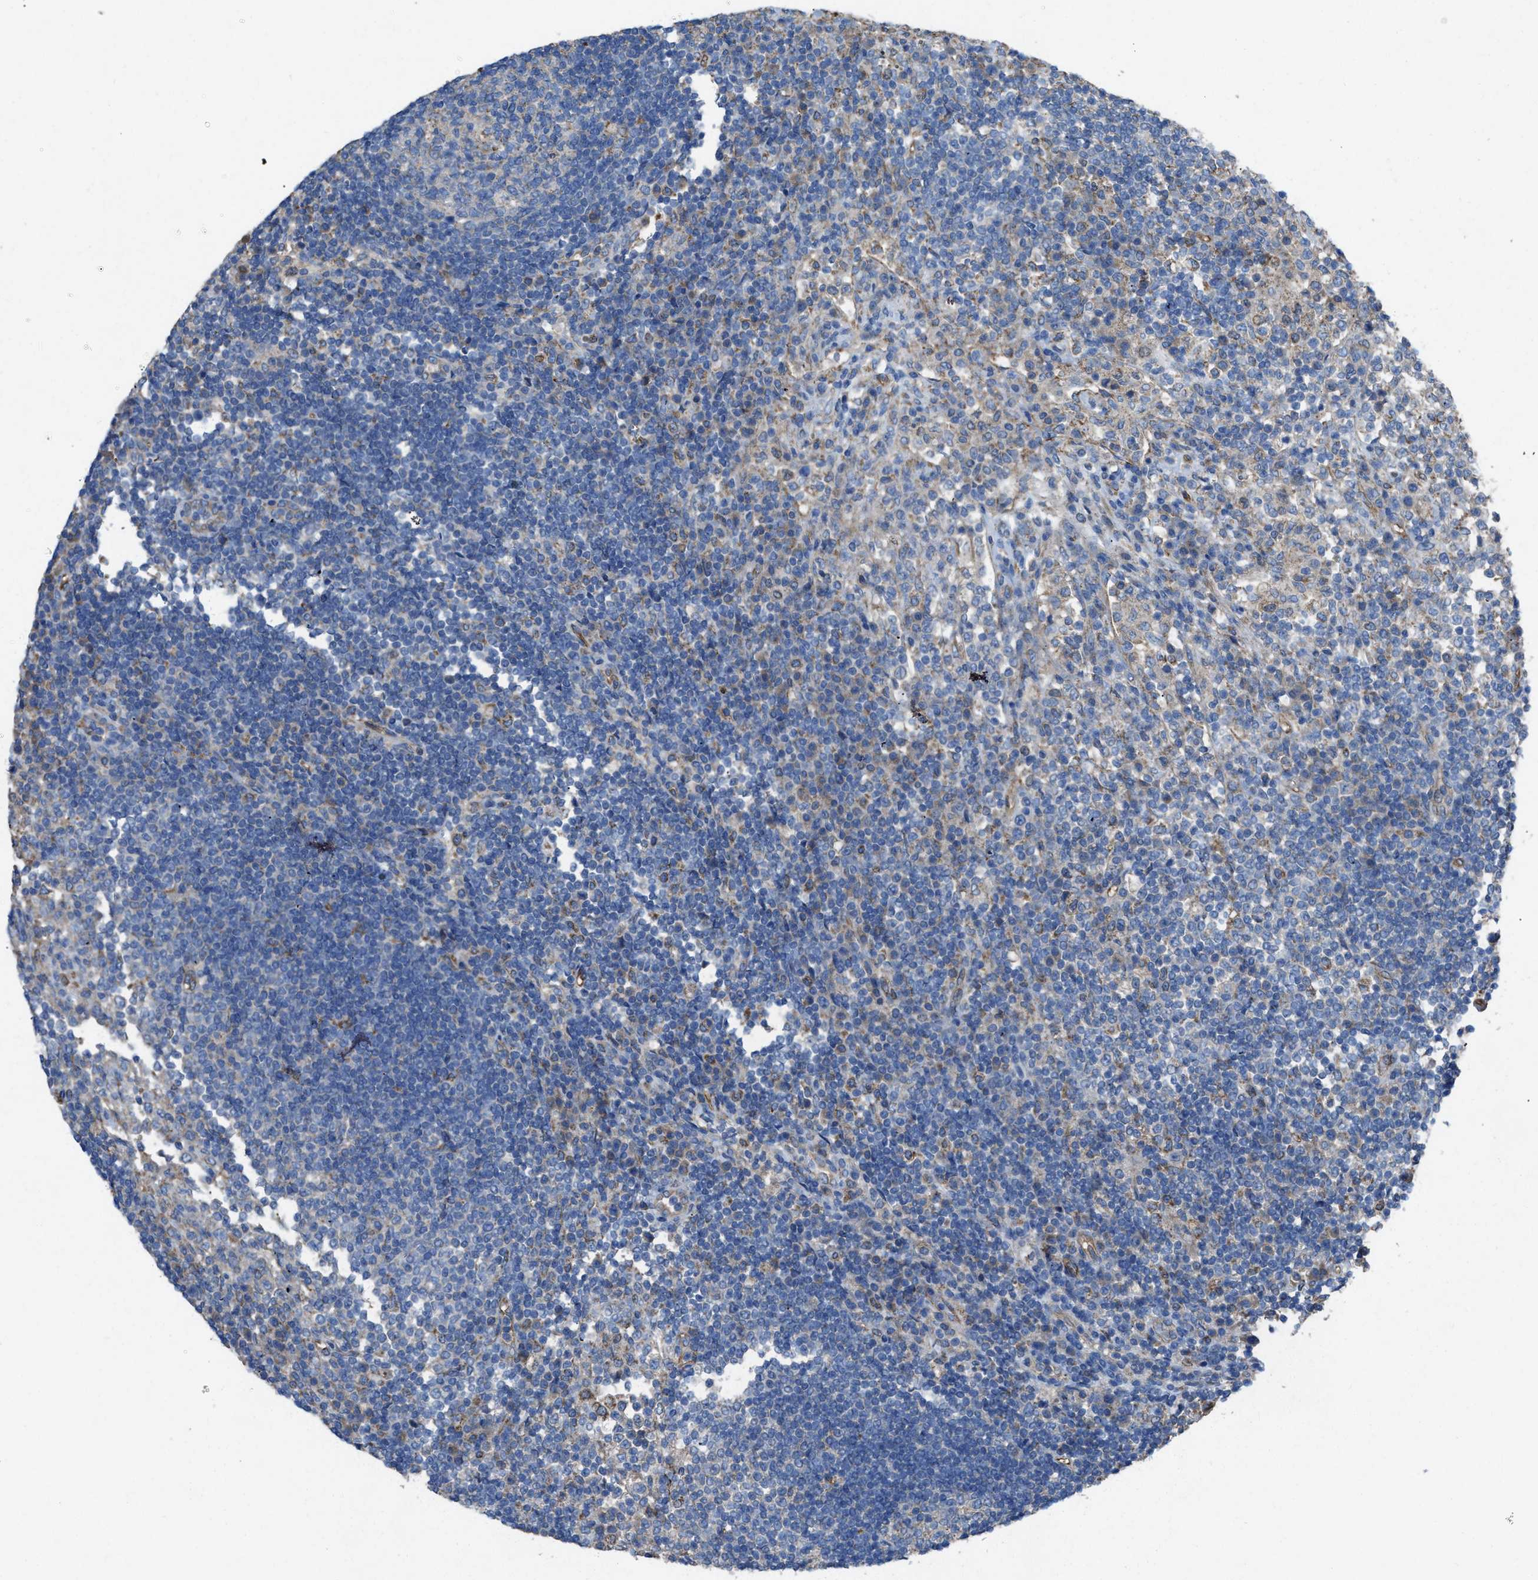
{"staining": {"intensity": "negative", "quantity": "none", "location": "none"}, "tissue": "lymph node", "cell_type": "Germinal center cells", "image_type": "normal", "snomed": [{"axis": "morphology", "description": "Normal tissue, NOS"}, {"axis": "topography", "description": "Lymph node"}], "caption": "A high-resolution photomicrograph shows IHC staining of unremarkable lymph node, which exhibits no significant positivity in germinal center cells.", "gene": "DOLPP1", "patient": {"sex": "female", "age": 53}}